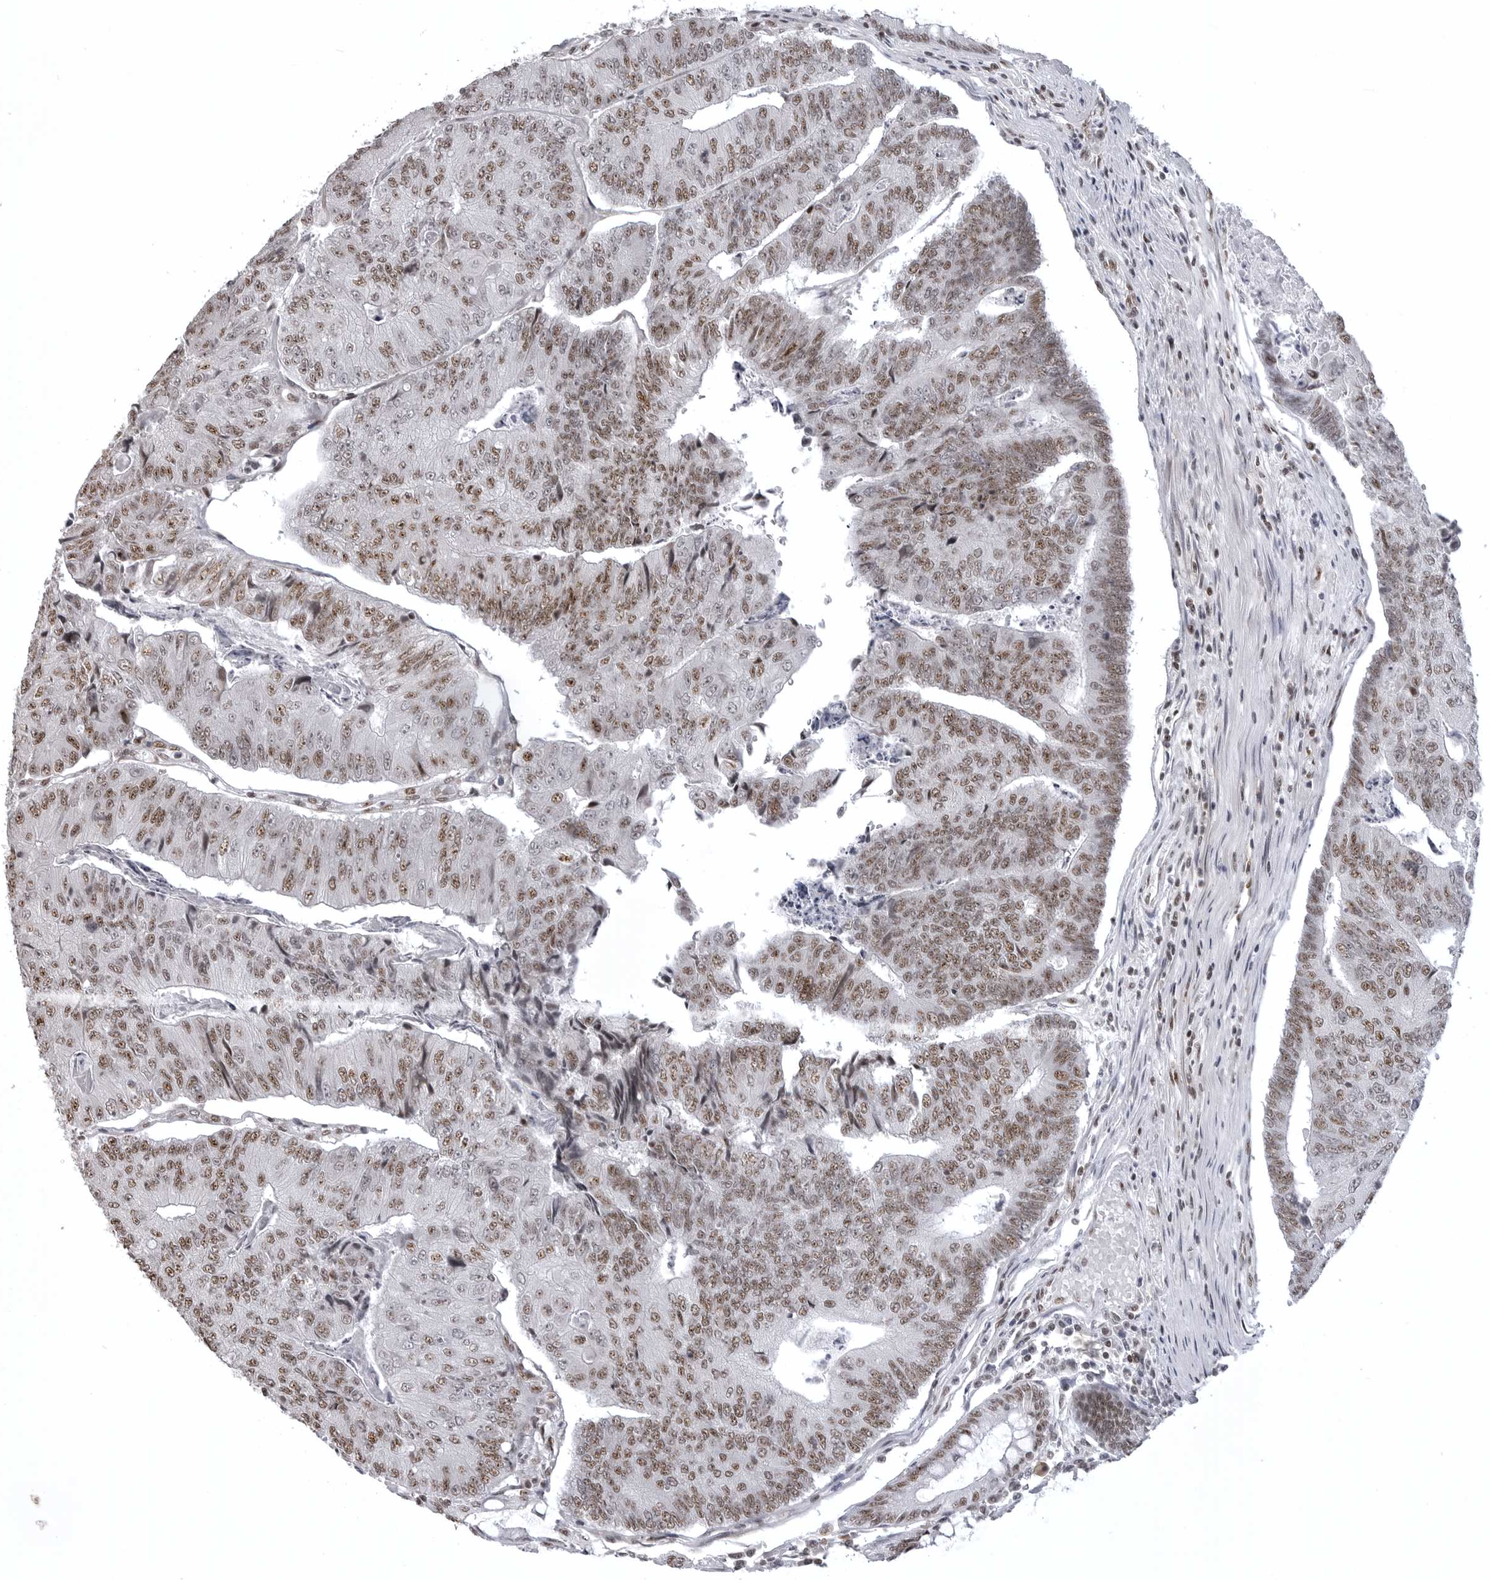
{"staining": {"intensity": "moderate", "quantity": ">75%", "location": "nuclear"}, "tissue": "colorectal cancer", "cell_type": "Tumor cells", "image_type": "cancer", "snomed": [{"axis": "morphology", "description": "Adenocarcinoma, NOS"}, {"axis": "topography", "description": "Colon"}], "caption": "Immunohistochemistry image of colorectal adenocarcinoma stained for a protein (brown), which displays medium levels of moderate nuclear positivity in approximately >75% of tumor cells.", "gene": "WRAP53", "patient": {"sex": "female", "age": 67}}